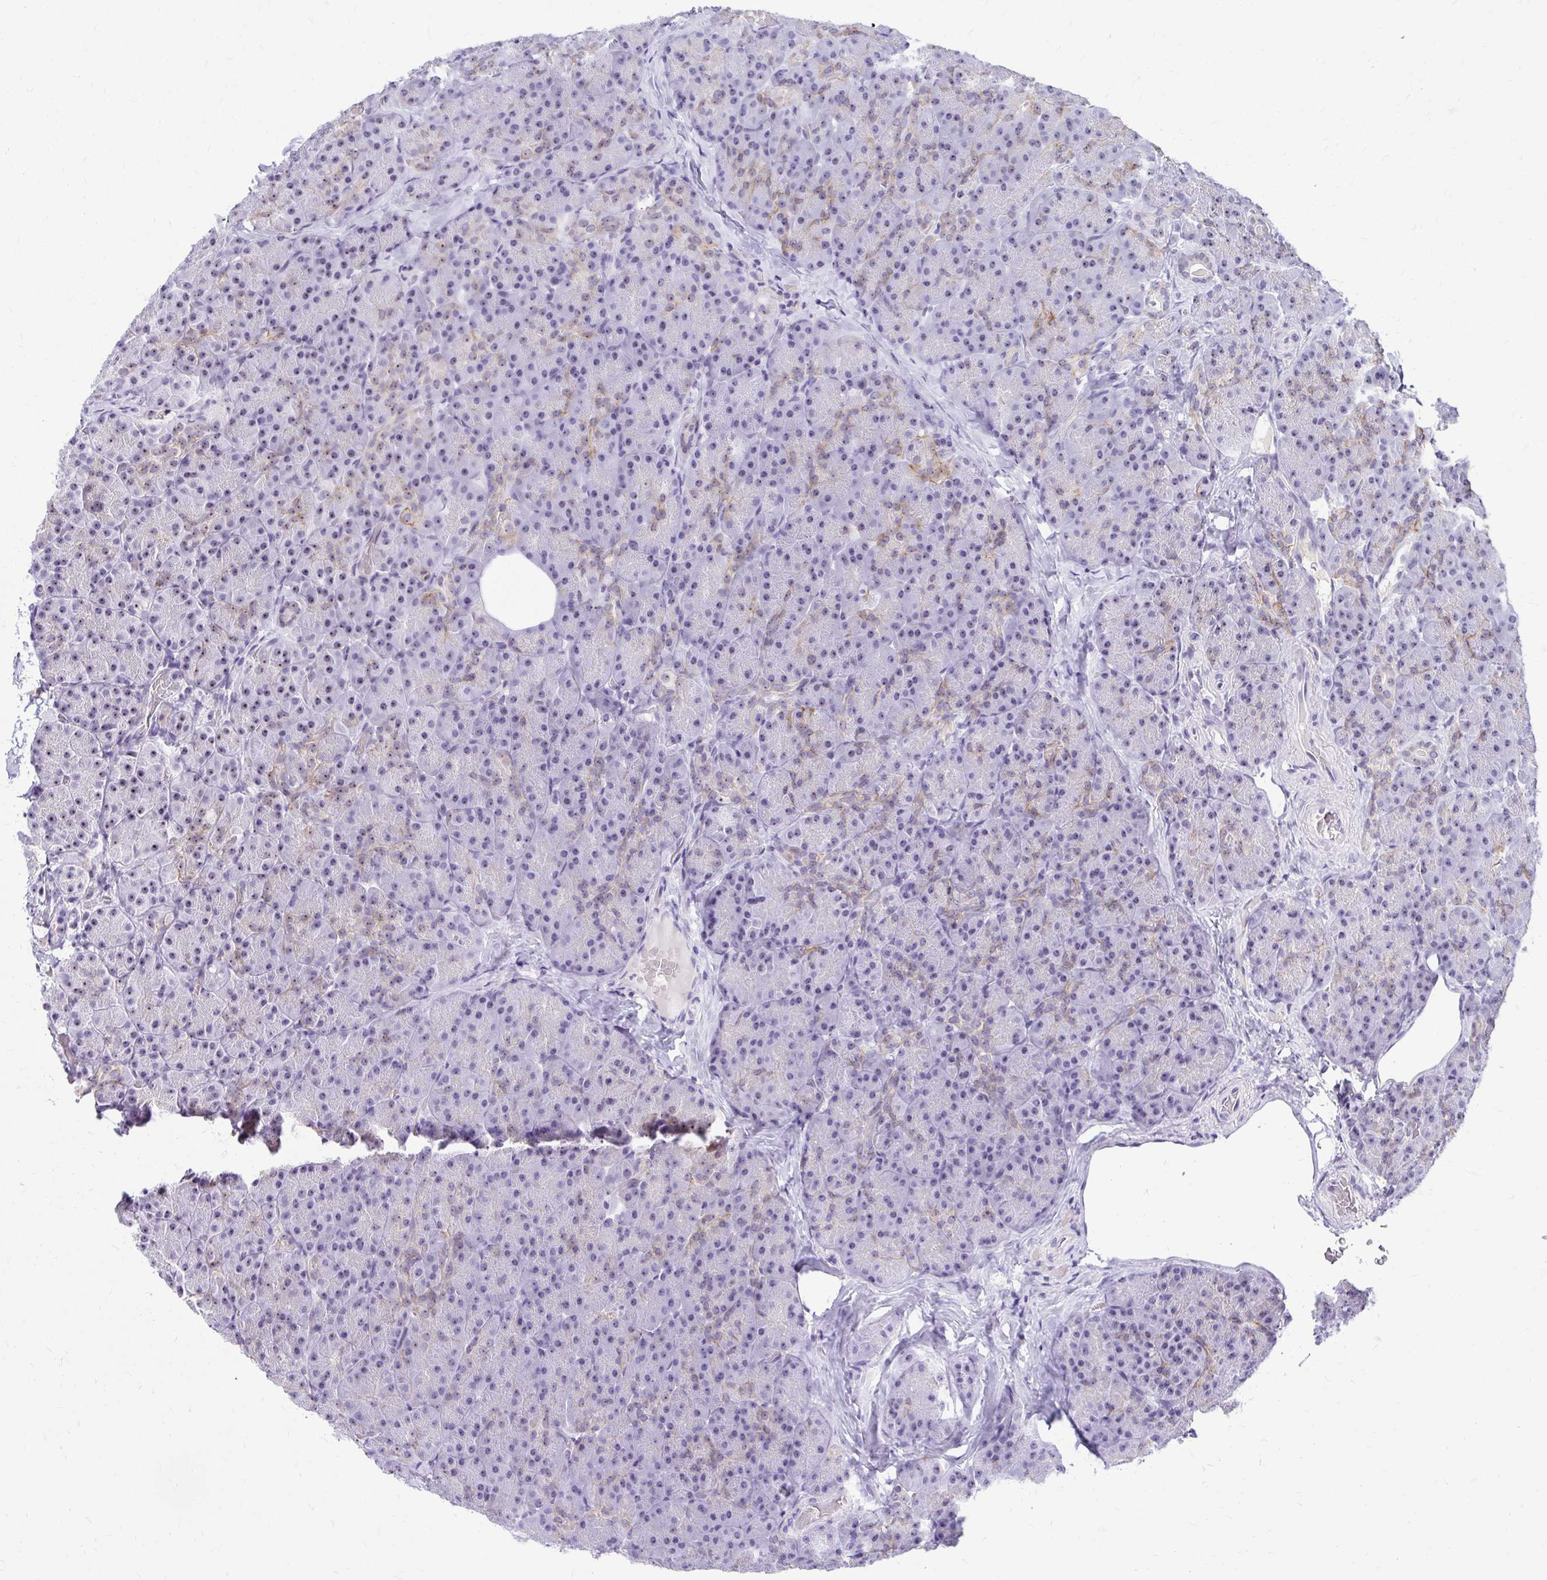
{"staining": {"intensity": "moderate", "quantity": "25%-75%", "location": "cytoplasmic/membranous,nuclear"}, "tissue": "pancreas", "cell_type": "Exocrine glandular cells", "image_type": "normal", "snomed": [{"axis": "morphology", "description": "Normal tissue, NOS"}, {"axis": "topography", "description": "Pancreas"}], "caption": "The histopathology image reveals immunohistochemical staining of benign pancreas. There is moderate cytoplasmic/membranous,nuclear expression is appreciated in about 25%-75% of exocrine glandular cells. Nuclei are stained in blue.", "gene": "NIFK", "patient": {"sex": "male", "age": 57}}